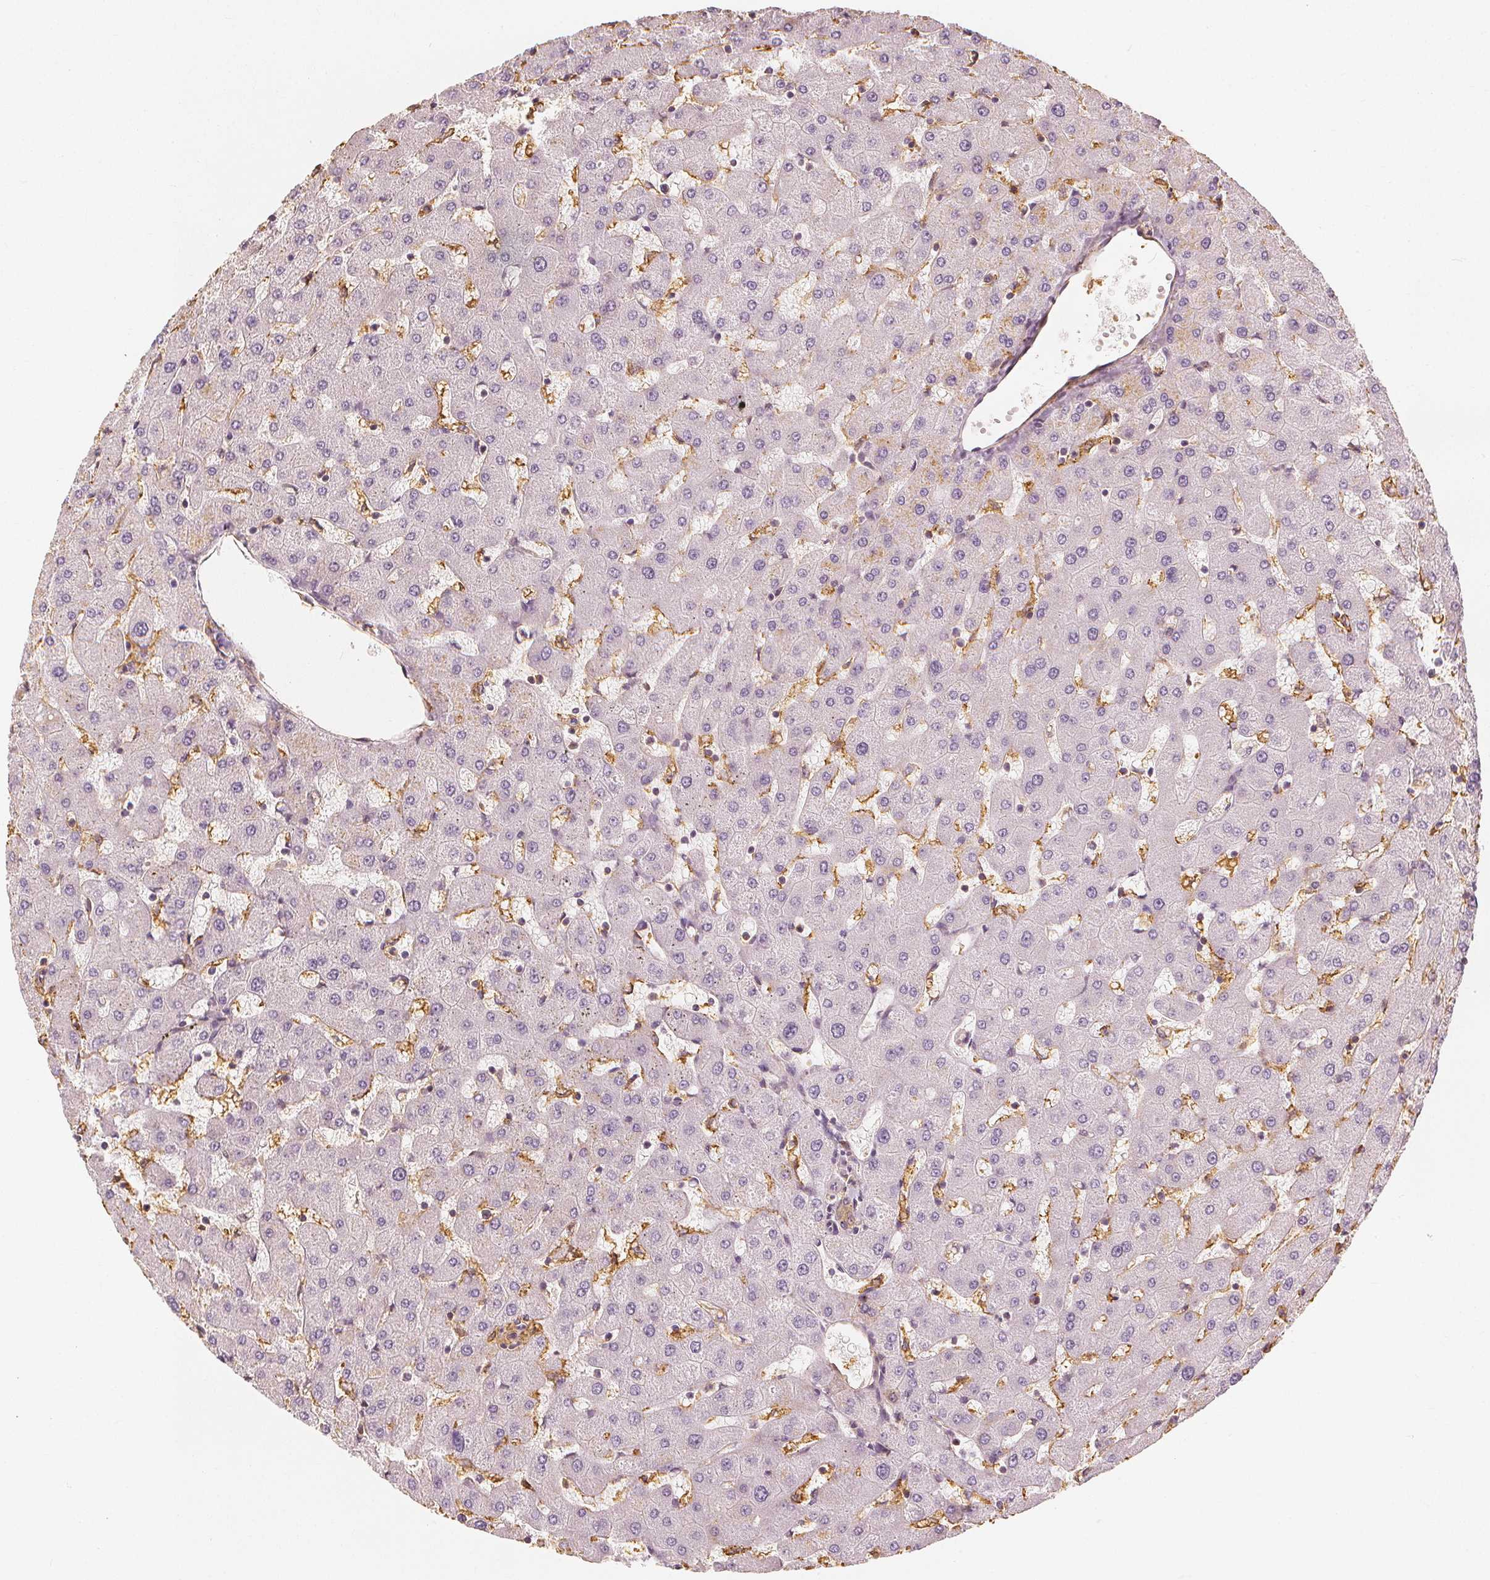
{"staining": {"intensity": "negative", "quantity": "none", "location": "none"}, "tissue": "liver", "cell_type": "Cholangiocytes", "image_type": "normal", "snomed": [{"axis": "morphology", "description": "Normal tissue, NOS"}, {"axis": "topography", "description": "Liver"}], "caption": "There is no significant positivity in cholangiocytes of liver. (DAB immunohistochemistry (IHC), high magnification).", "gene": "ARHGAP26", "patient": {"sex": "female", "age": 63}}